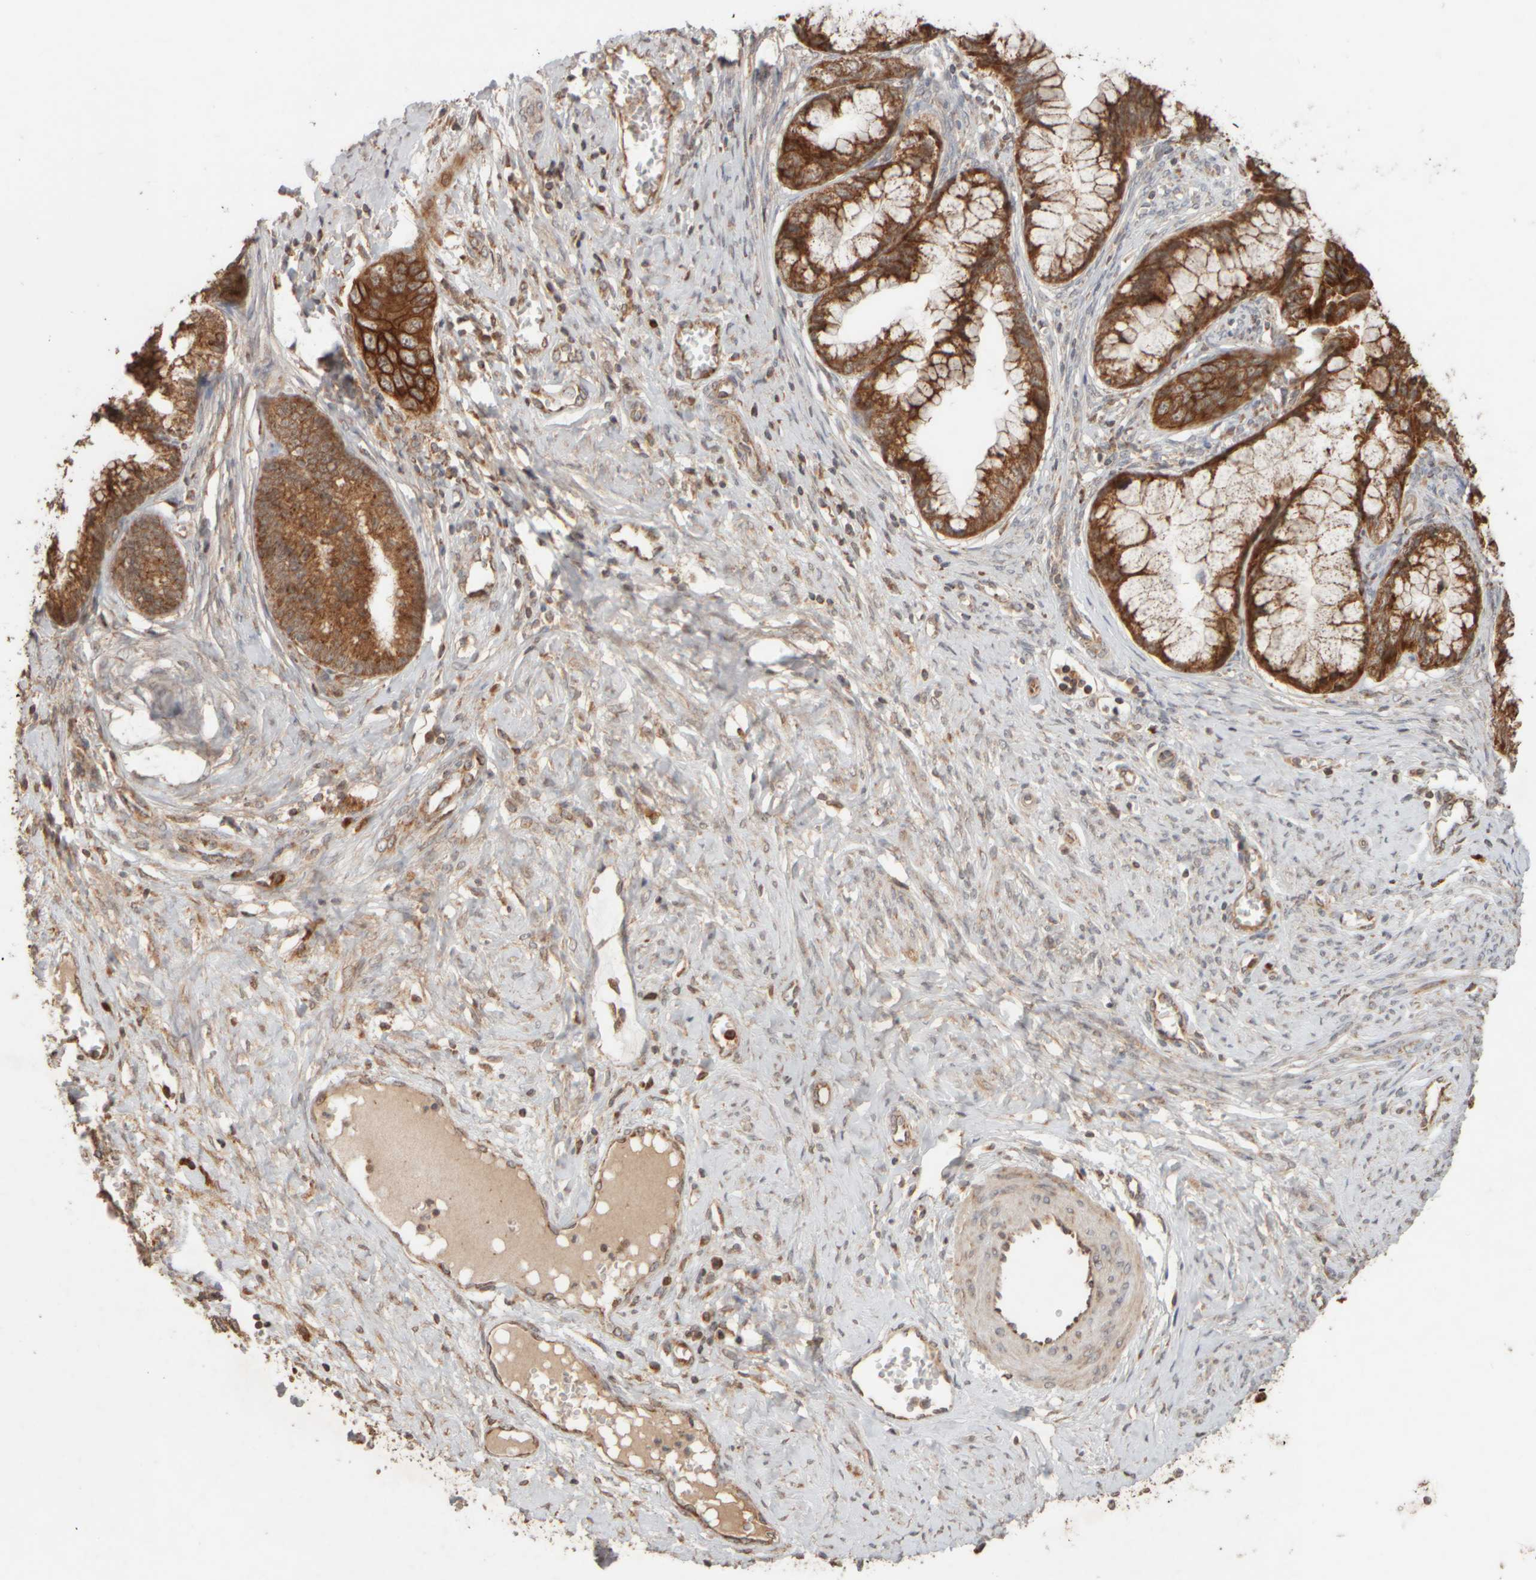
{"staining": {"intensity": "strong", "quantity": ">75%", "location": "cytoplasmic/membranous"}, "tissue": "cervical cancer", "cell_type": "Tumor cells", "image_type": "cancer", "snomed": [{"axis": "morphology", "description": "Adenocarcinoma, NOS"}, {"axis": "topography", "description": "Cervix"}], "caption": "Human cervical cancer (adenocarcinoma) stained with a protein marker reveals strong staining in tumor cells.", "gene": "EIF2B3", "patient": {"sex": "female", "age": 44}}